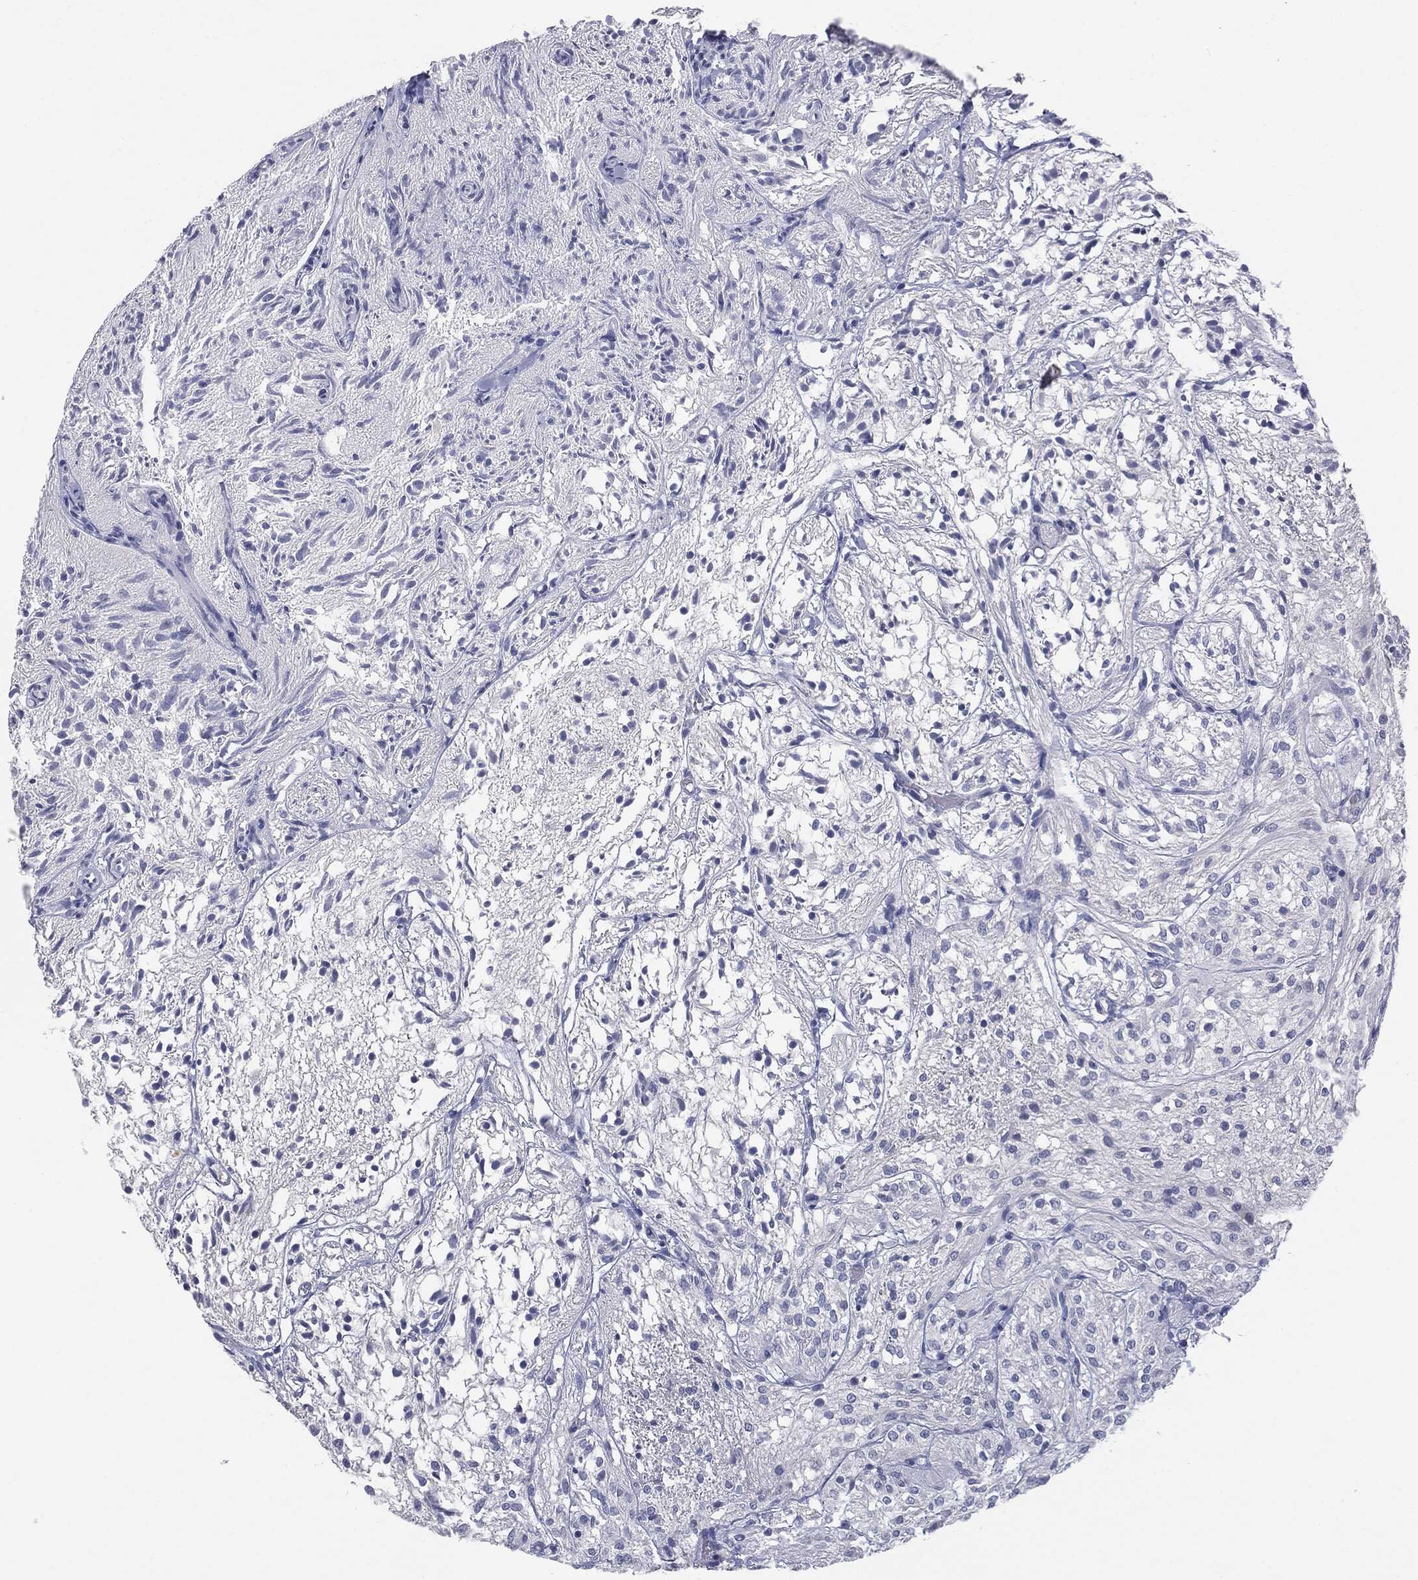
{"staining": {"intensity": "negative", "quantity": "none", "location": "none"}, "tissue": "glioma", "cell_type": "Tumor cells", "image_type": "cancer", "snomed": [{"axis": "morphology", "description": "Glioma, malignant, Low grade"}, {"axis": "topography", "description": "Brain"}], "caption": "Glioma was stained to show a protein in brown. There is no significant positivity in tumor cells. (DAB IHC, high magnification).", "gene": "MUC1", "patient": {"sex": "male", "age": 3}}